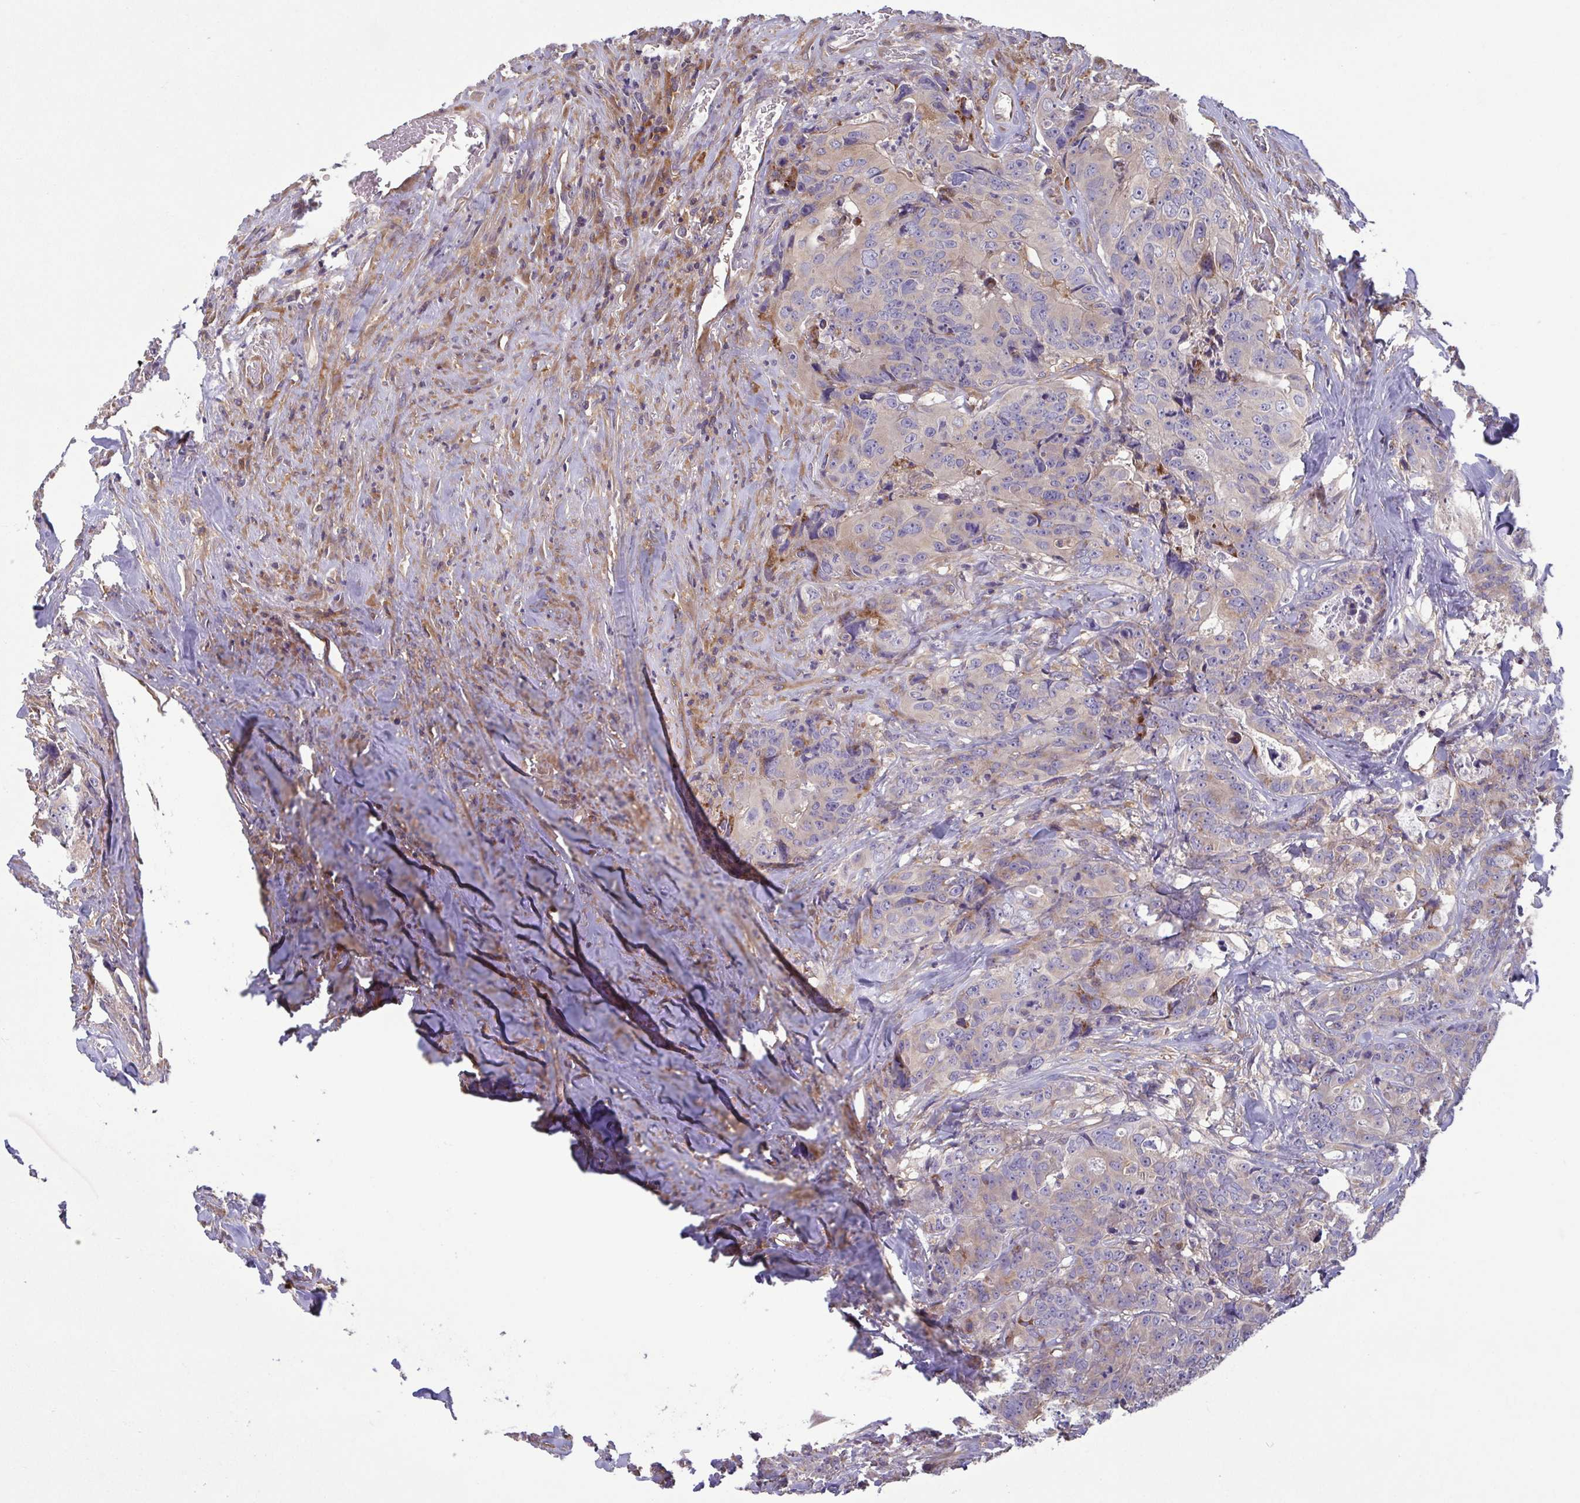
{"staining": {"intensity": "weak", "quantity": "<25%", "location": "cytoplasmic/membranous"}, "tissue": "colorectal cancer", "cell_type": "Tumor cells", "image_type": "cancer", "snomed": [{"axis": "morphology", "description": "Adenocarcinoma, NOS"}, {"axis": "topography", "description": "Rectum"}], "caption": "Tumor cells show no significant protein expression in adenocarcinoma (colorectal).", "gene": "LMF2", "patient": {"sex": "female", "age": 62}}